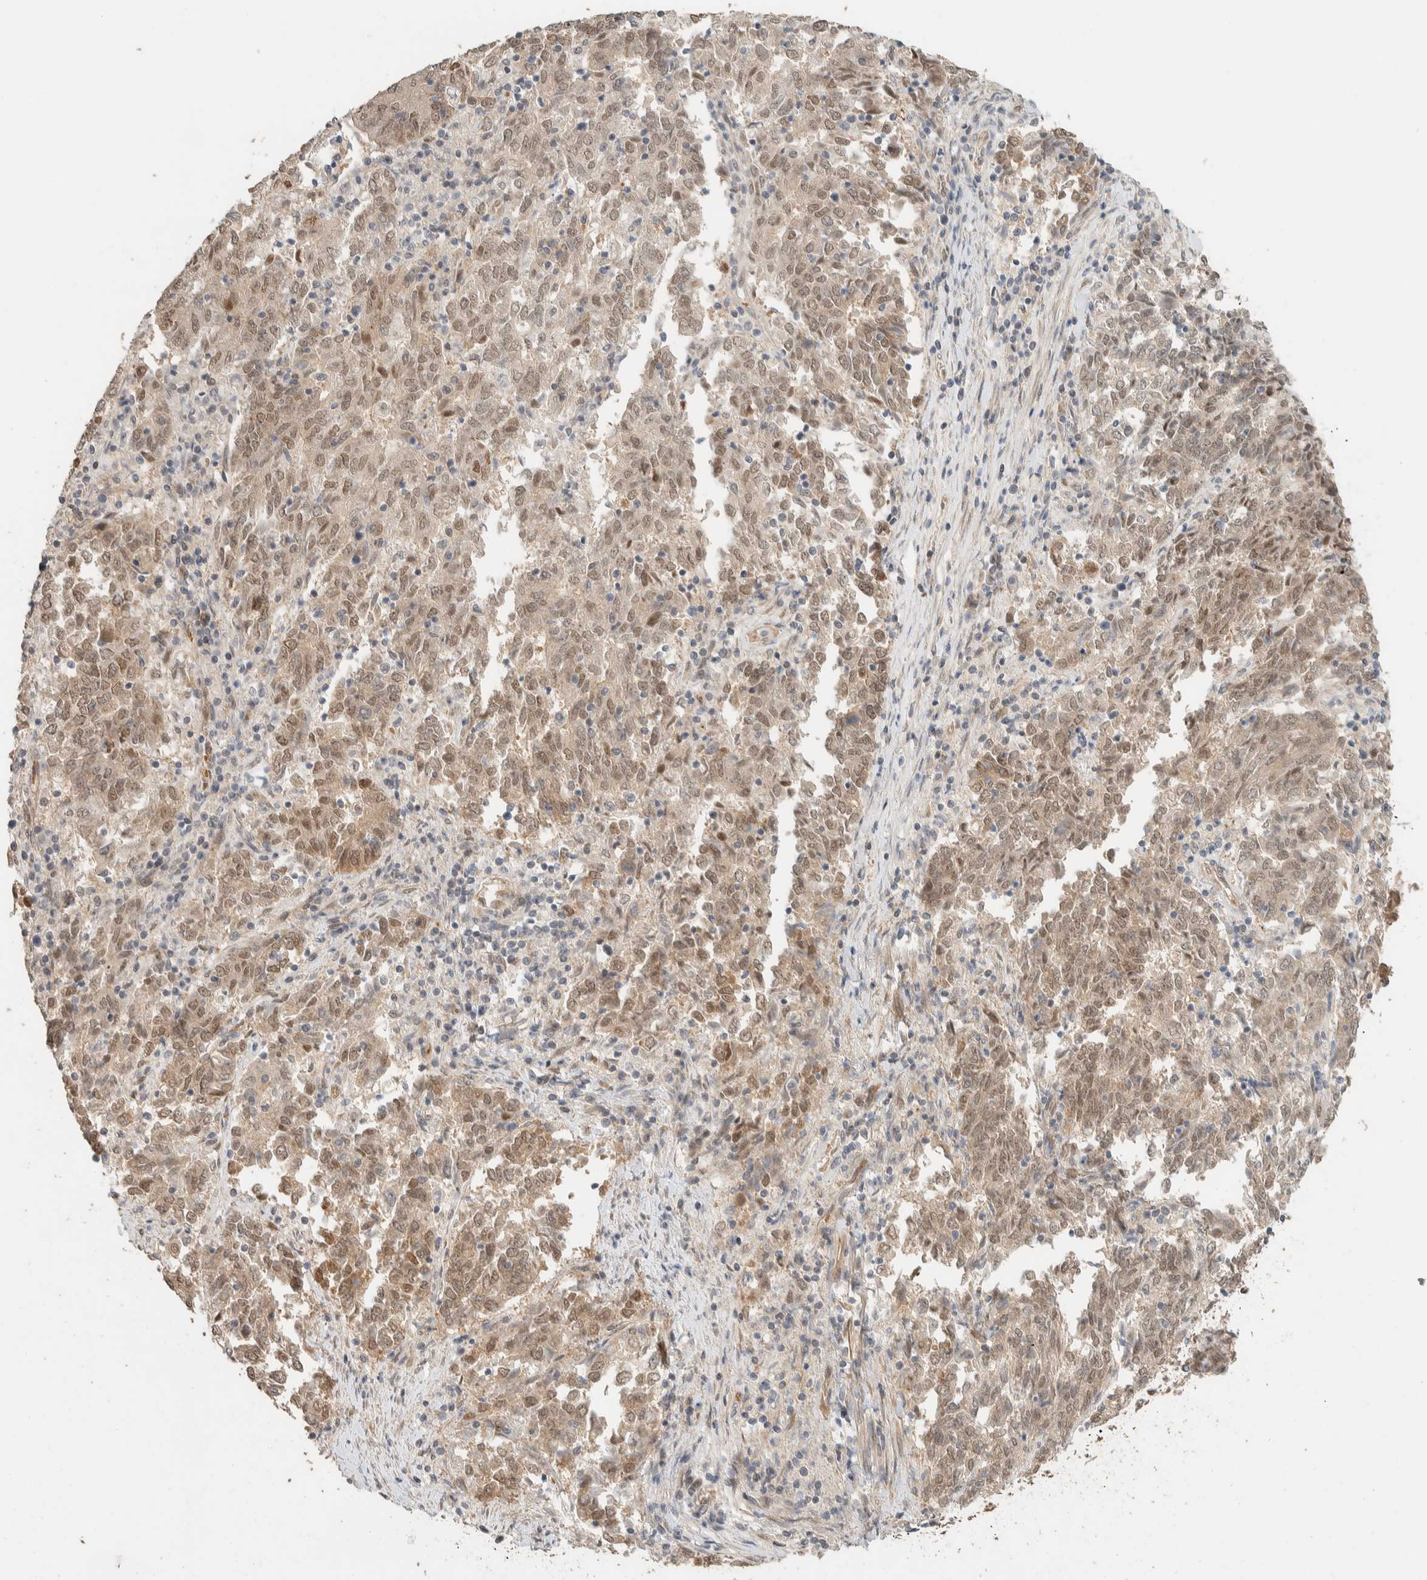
{"staining": {"intensity": "weak", "quantity": ">75%", "location": "cytoplasmic/membranous,nuclear"}, "tissue": "endometrial cancer", "cell_type": "Tumor cells", "image_type": "cancer", "snomed": [{"axis": "morphology", "description": "Adenocarcinoma, NOS"}, {"axis": "topography", "description": "Endometrium"}], "caption": "Immunohistochemical staining of endometrial cancer exhibits low levels of weak cytoplasmic/membranous and nuclear protein staining in approximately >75% of tumor cells.", "gene": "ZBTB2", "patient": {"sex": "female", "age": 80}}